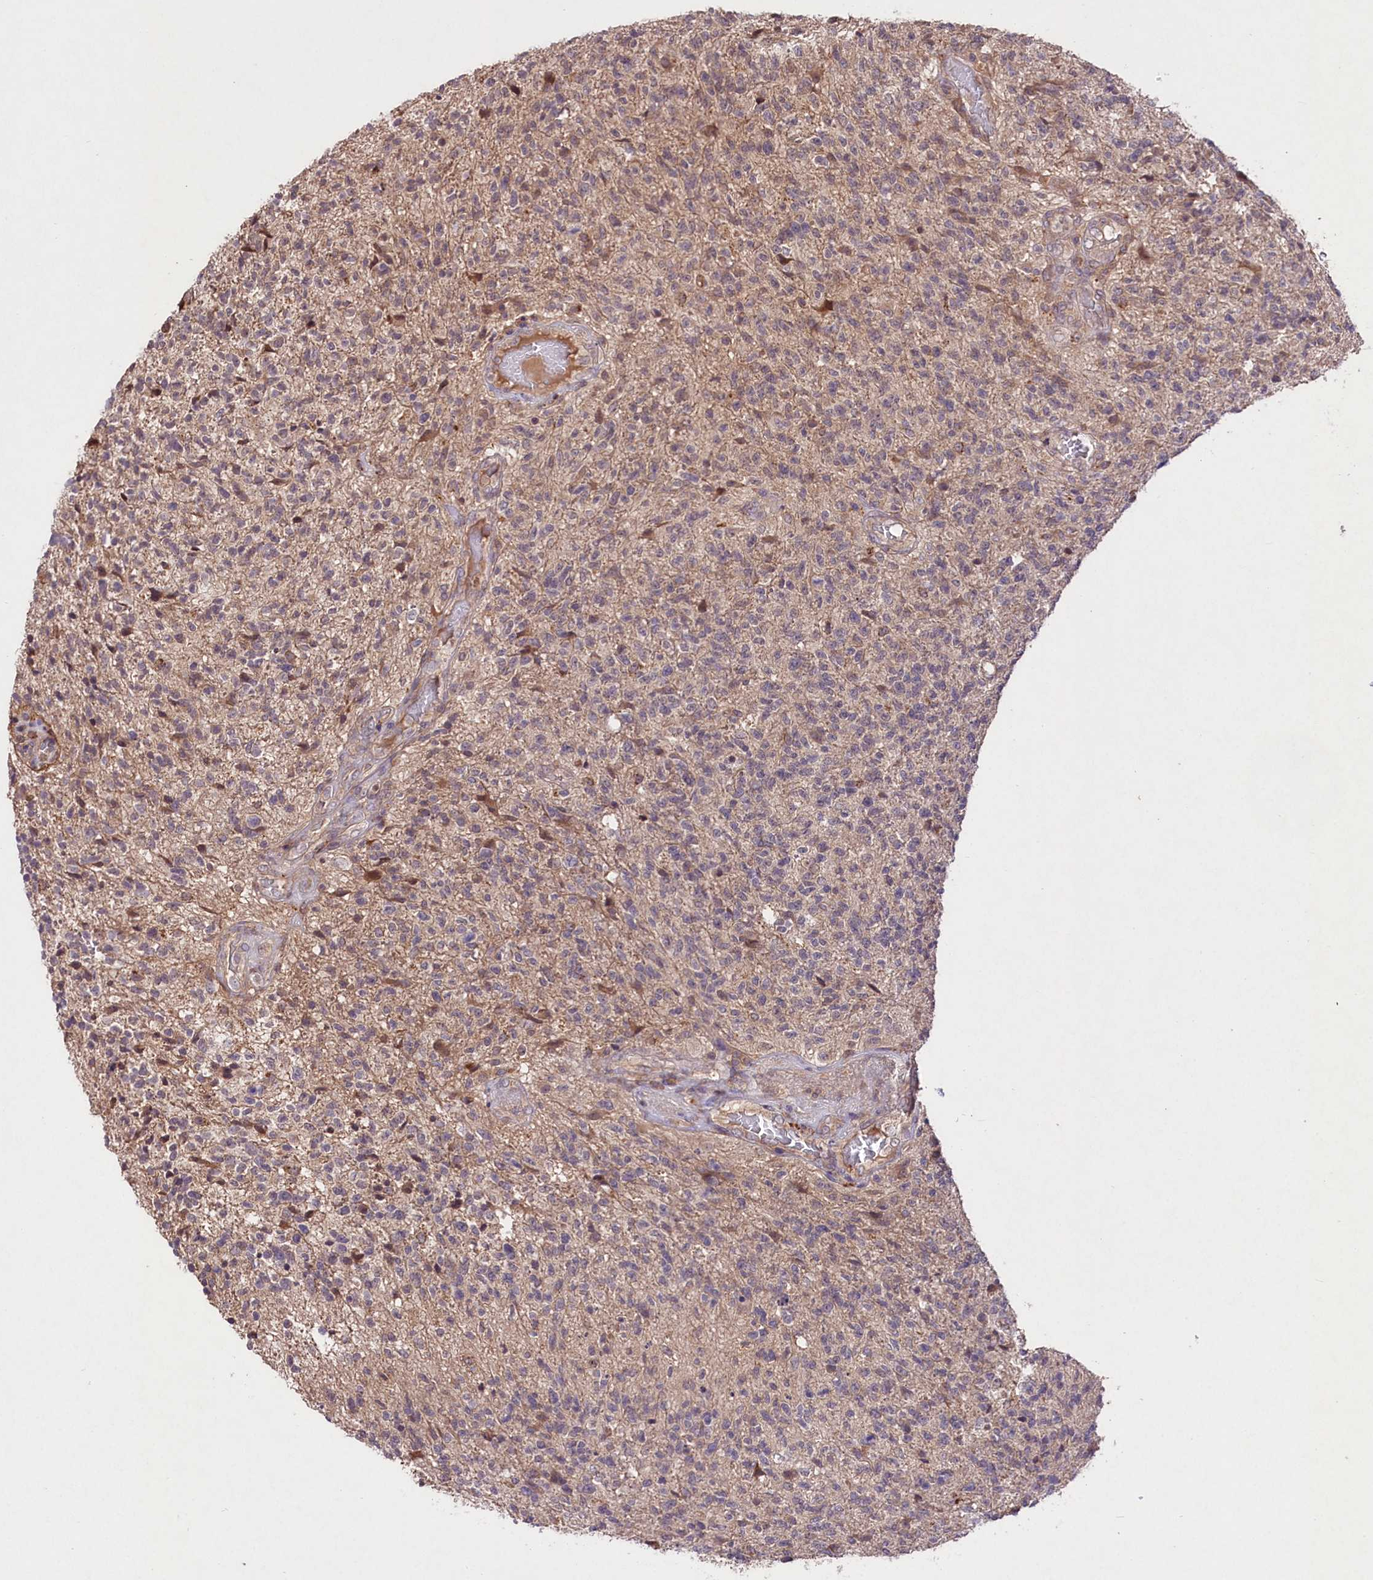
{"staining": {"intensity": "weak", "quantity": "<25%", "location": "cytoplasmic/membranous"}, "tissue": "glioma", "cell_type": "Tumor cells", "image_type": "cancer", "snomed": [{"axis": "morphology", "description": "Glioma, malignant, High grade"}, {"axis": "topography", "description": "Brain"}], "caption": "Glioma was stained to show a protein in brown. There is no significant expression in tumor cells. (Brightfield microscopy of DAB immunohistochemistry (IHC) at high magnification).", "gene": "TNPO3", "patient": {"sex": "male", "age": 56}}